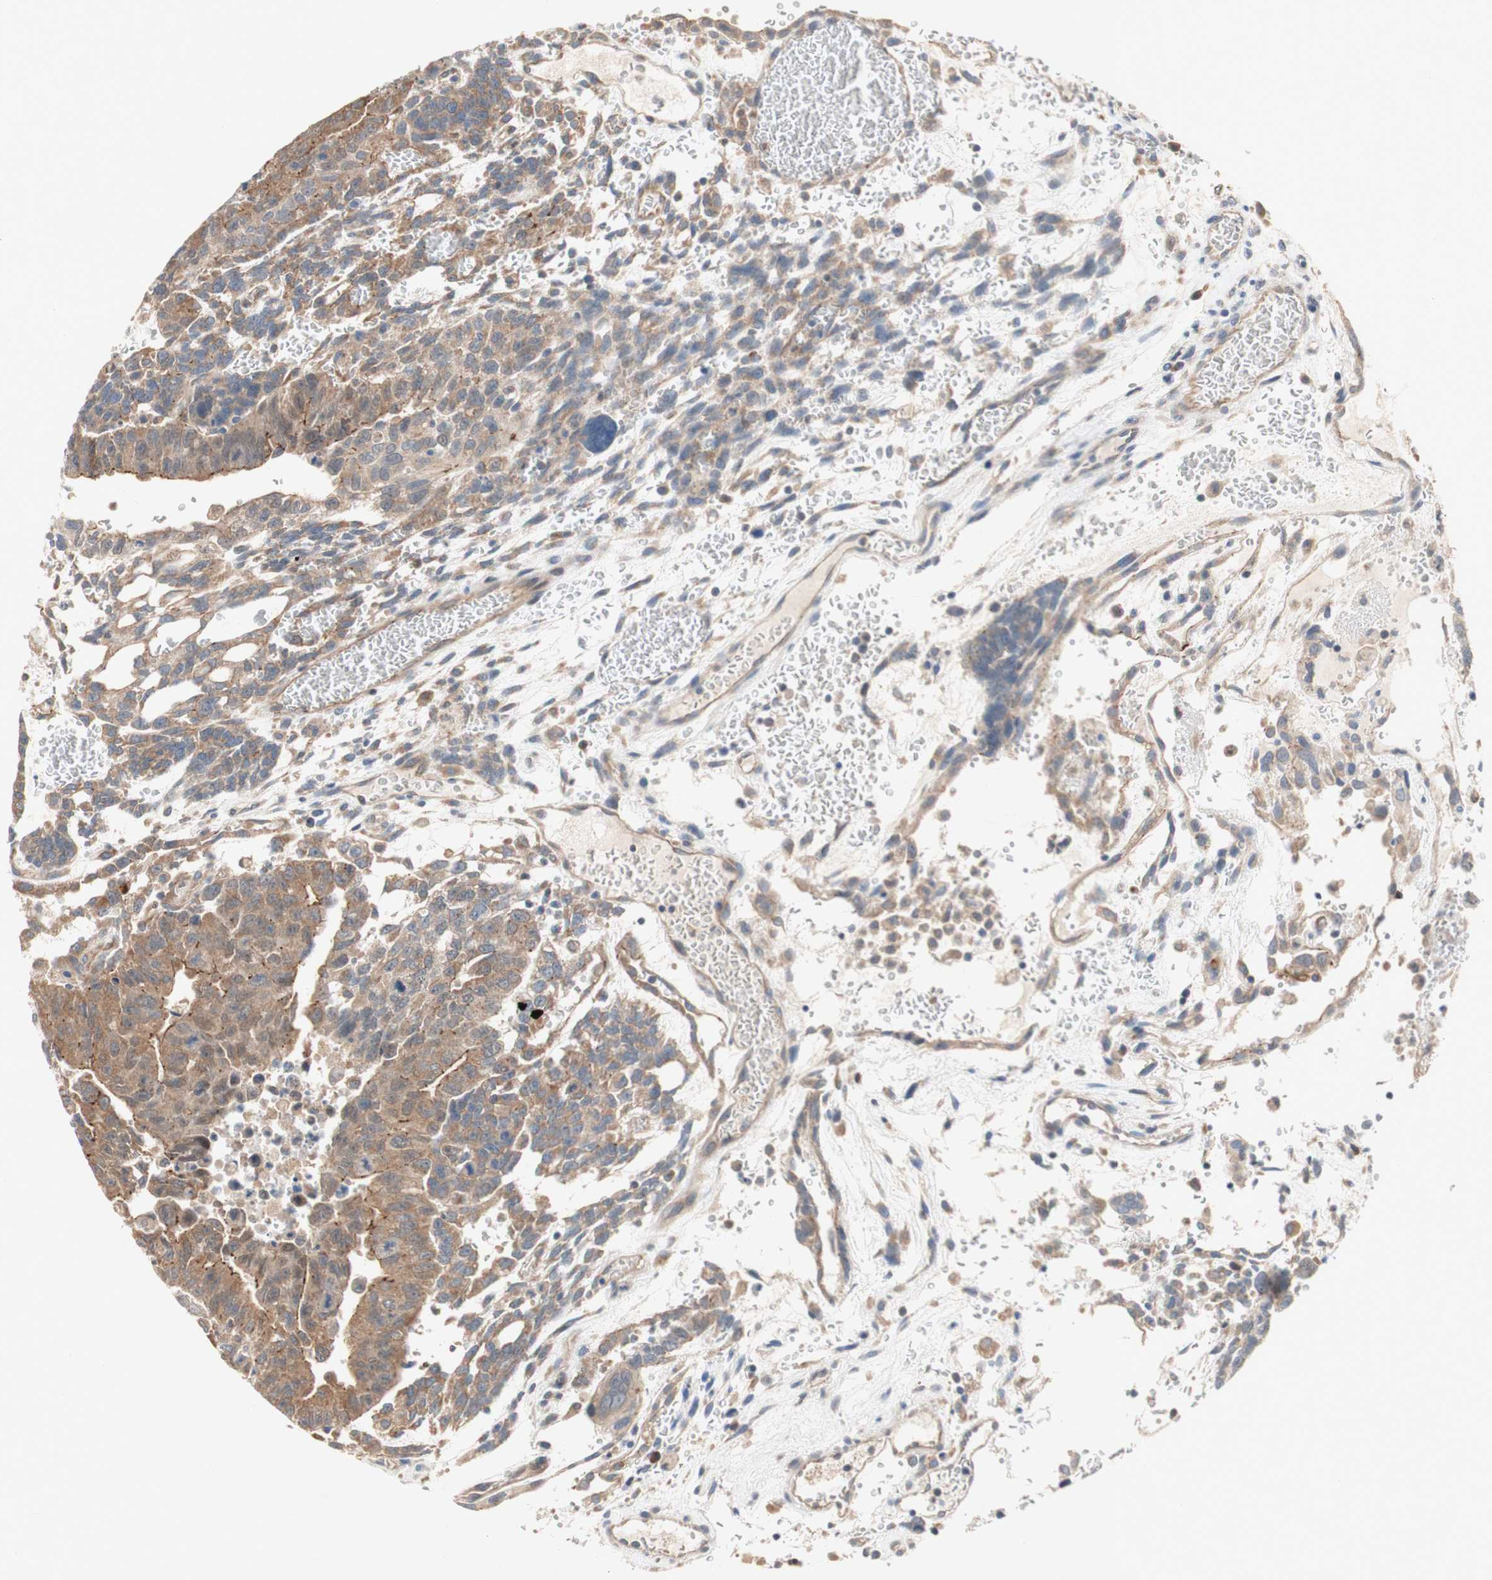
{"staining": {"intensity": "moderate", "quantity": ">75%", "location": "cytoplasmic/membranous"}, "tissue": "testis cancer", "cell_type": "Tumor cells", "image_type": "cancer", "snomed": [{"axis": "morphology", "description": "Seminoma, NOS"}, {"axis": "morphology", "description": "Carcinoma, Embryonal, NOS"}, {"axis": "topography", "description": "Testis"}], "caption": "Approximately >75% of tumor cells in seminoma (testis) display moderate cytoplasmic/membranous protein staining as visualized by brown immunohistochemical staining.", "gene": "PDGFB", "patient": {"sex": "male", "age": 52}}